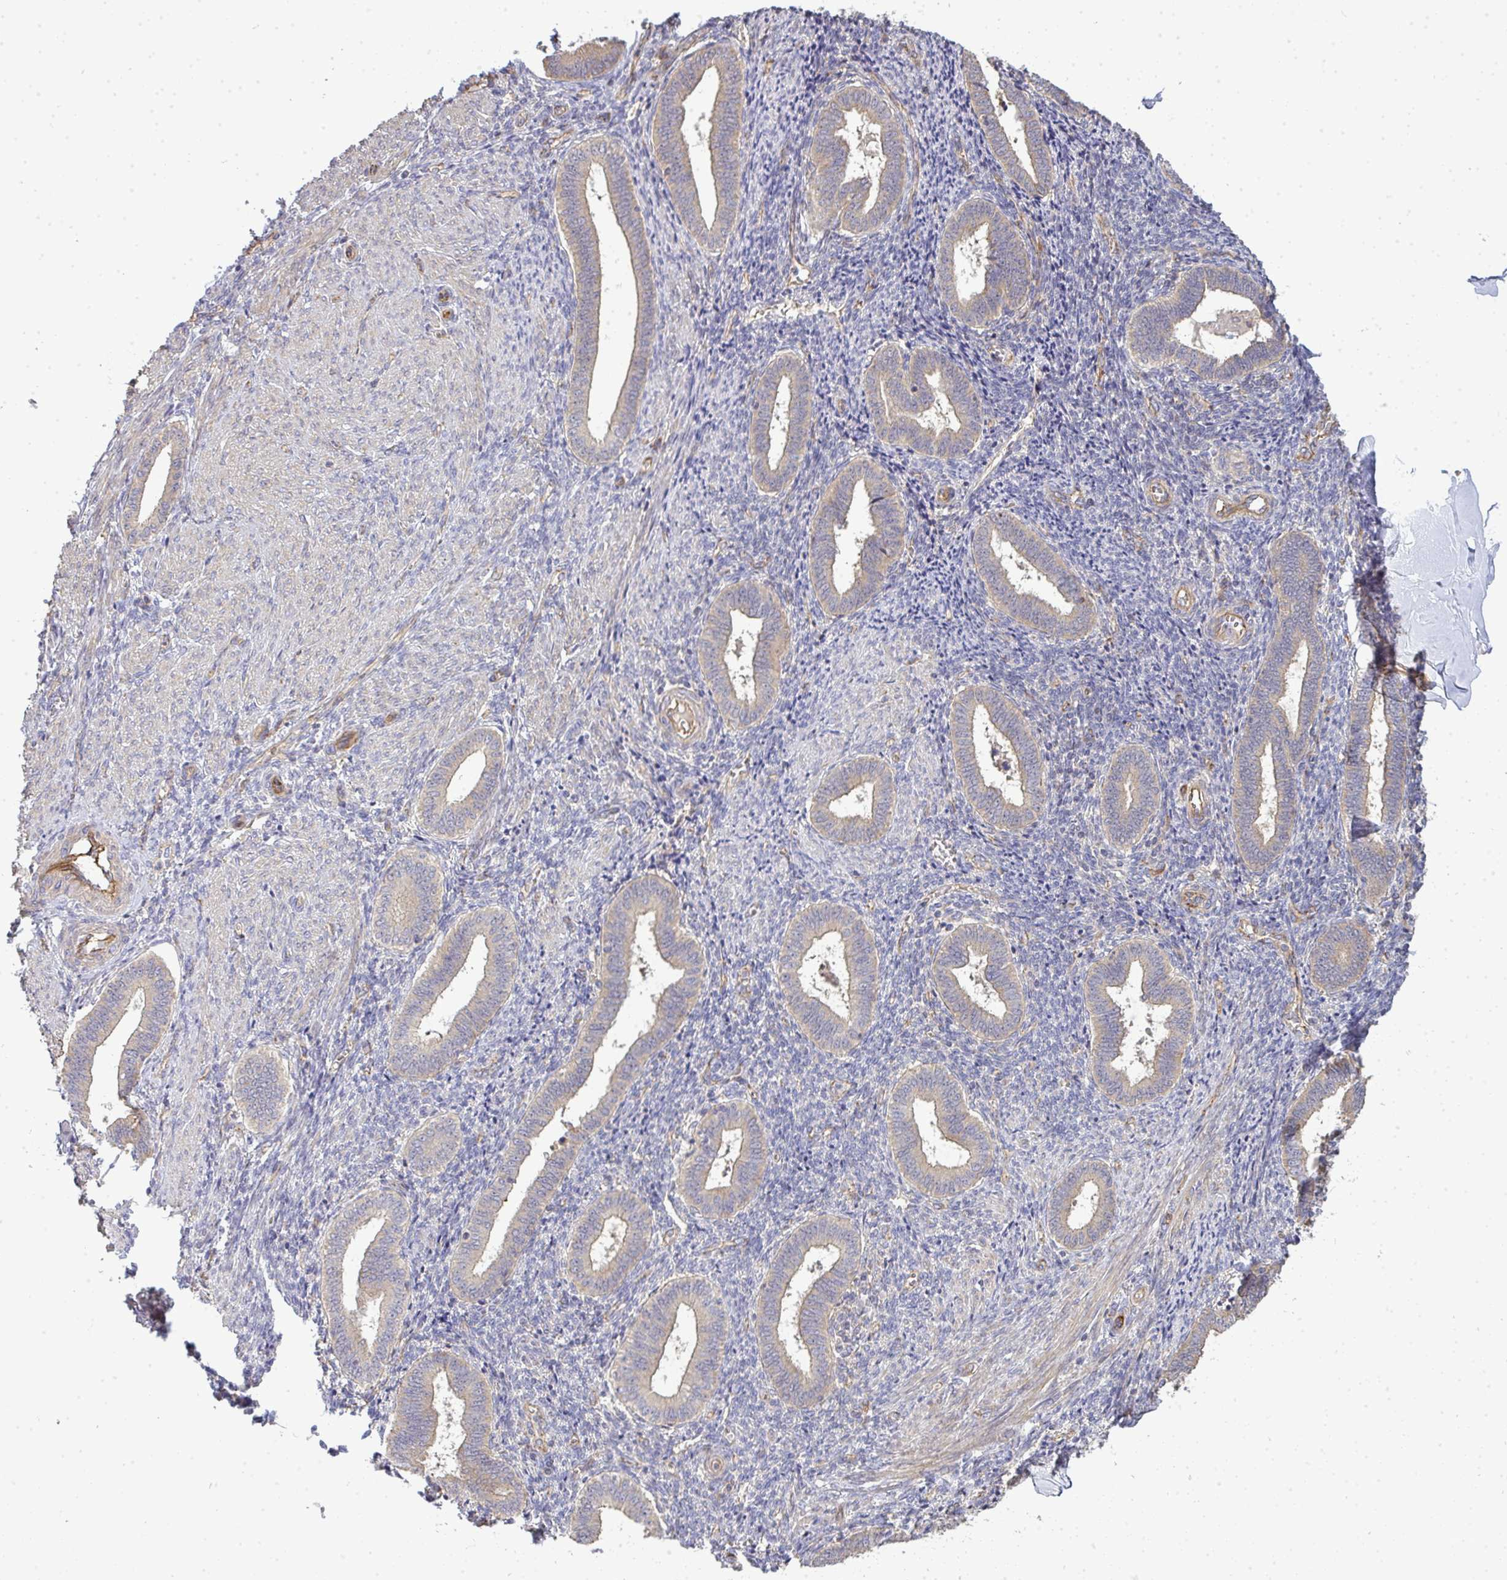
{"staining": {"intensity": "negative", "quantity": "none", "location": "none"}, "tissue": "endometrium", "cell_type": "Cells in endometrial stroma", "image_type": "normal", "snomed": [{"axis": "morphology", "description": "Normal tissue, NOS"}, {"axis": "topography", "description": "Endometrium"}], "caption": "The IHC histopathology image has no significant positivity in cells in endometrial stroma of endometrium.", "gene": "B4GALT6", "patient": {"sex": "female", "age": 42}}